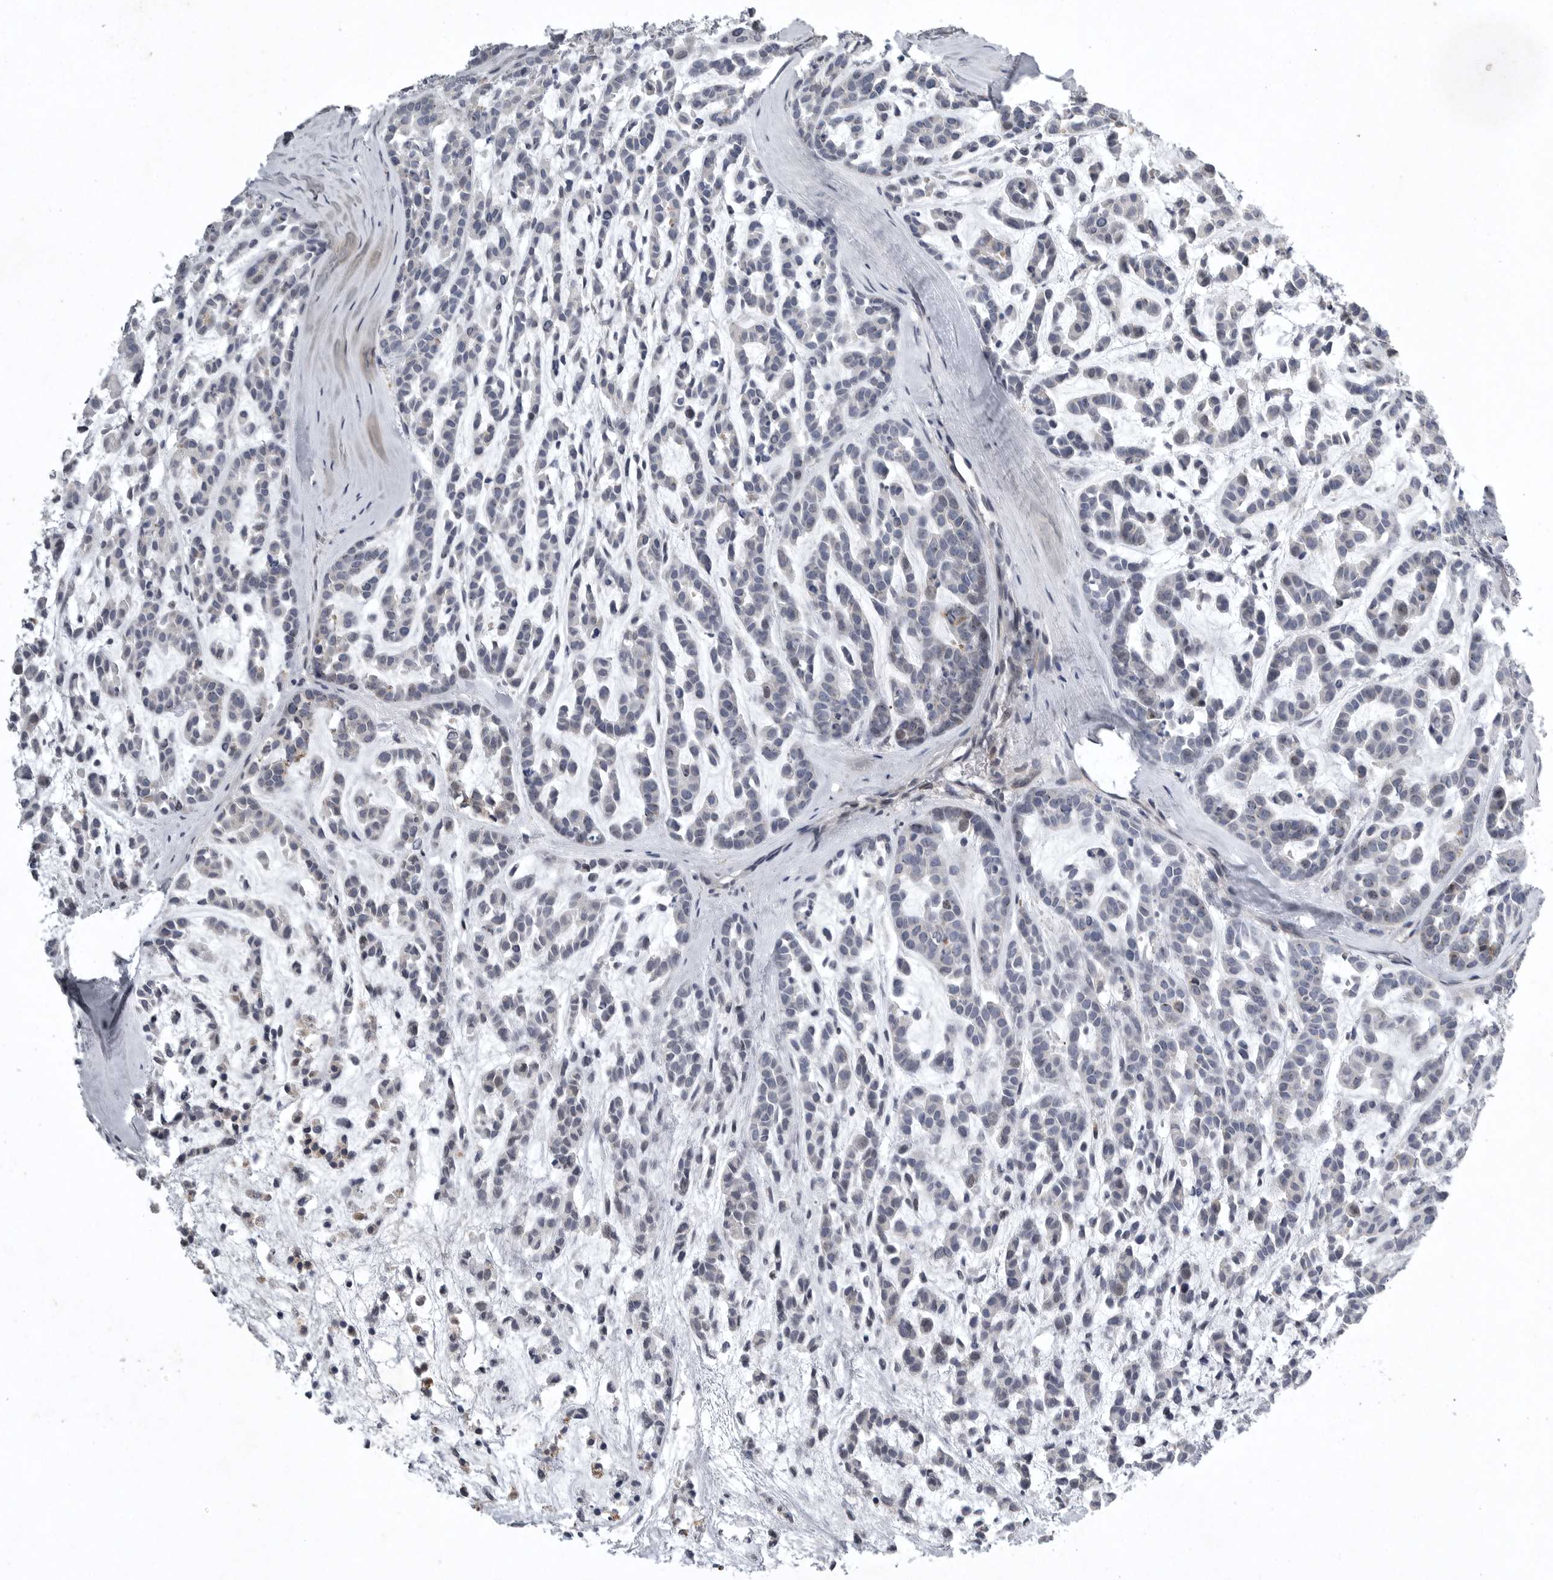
{"staining": {"intensity": "negative", "quantity": "none", "location": "none"}, "tissue": "head and neck cancer", "cell_type": "Tumor cells", "image_type": "cancer", "snomed": [{"axis": "morphology", "description": "Adenocarcinoma, NOS"}, {"axis": "morphology", "description": "Adenoma, NOS"}, {"axis": "topography", "description": "Head-Neck"}], "caption": "Human adenocarcinoma (head and neck) stained for a protein using IHC exhibits no staining in tumor cells.", "gene": "CRP", "patient": {"sex": "female", "age": 55}}